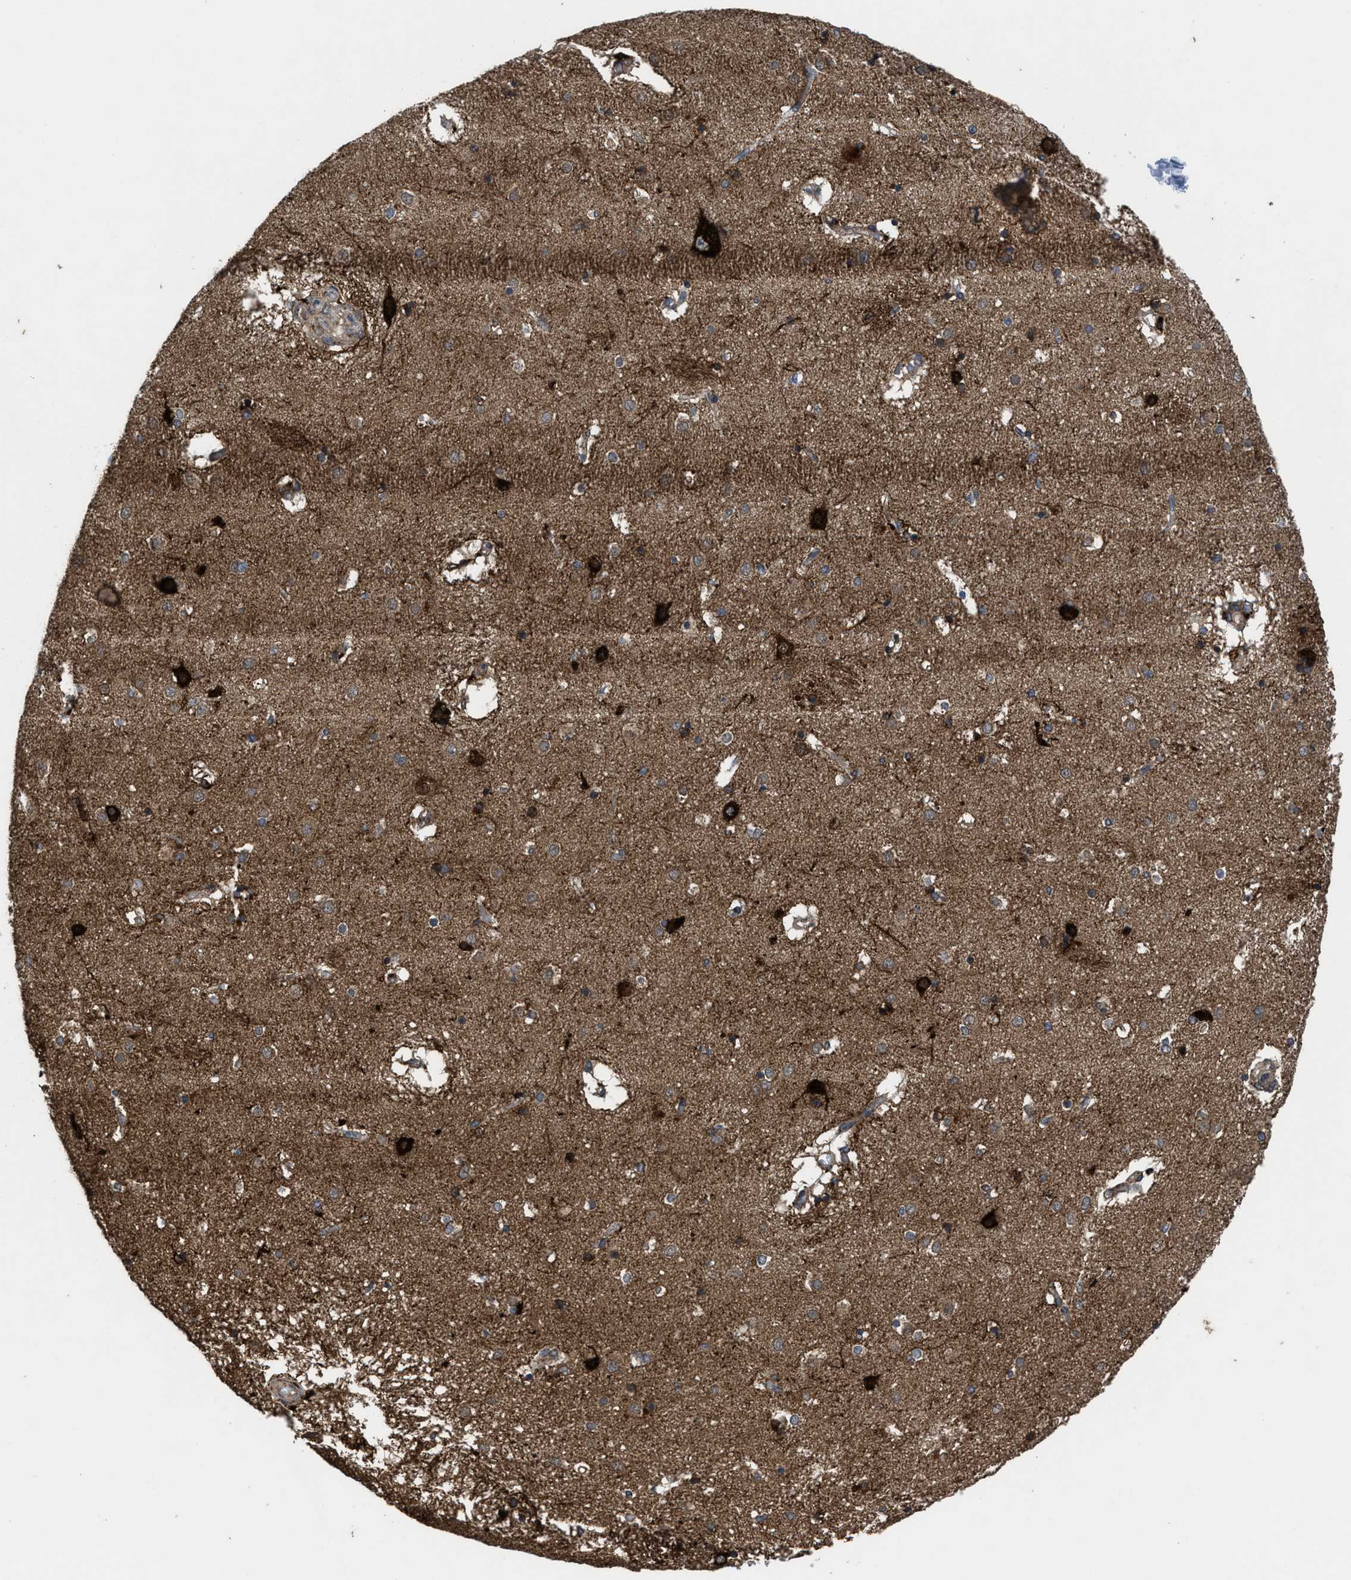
{"staining": {"intensity": "strong", "quantity": ">75%", "location": "cytoplasmic/membranous"}, "tissue": "caudate", "cell_type": "Glial cells", "image_type": "normal", "snomed": [{"axis": "morphology", "description": "Normal tissue, NOS"}, {"axis": "topography", "description": "Lateral ventricle wall"}], "caption": "Immunohistochemistry (IHC) image of normal caudate: caudate stained using immunohistochemistry (IHC) demonstrates high levels of strong protein expression localized specifically in the cytoplasmic/membranous of glial cells, appearing as a cytoplasmic/membranous brown color.", "gene": "PDP1", "patient": {"sex": "male", "age": 70}}